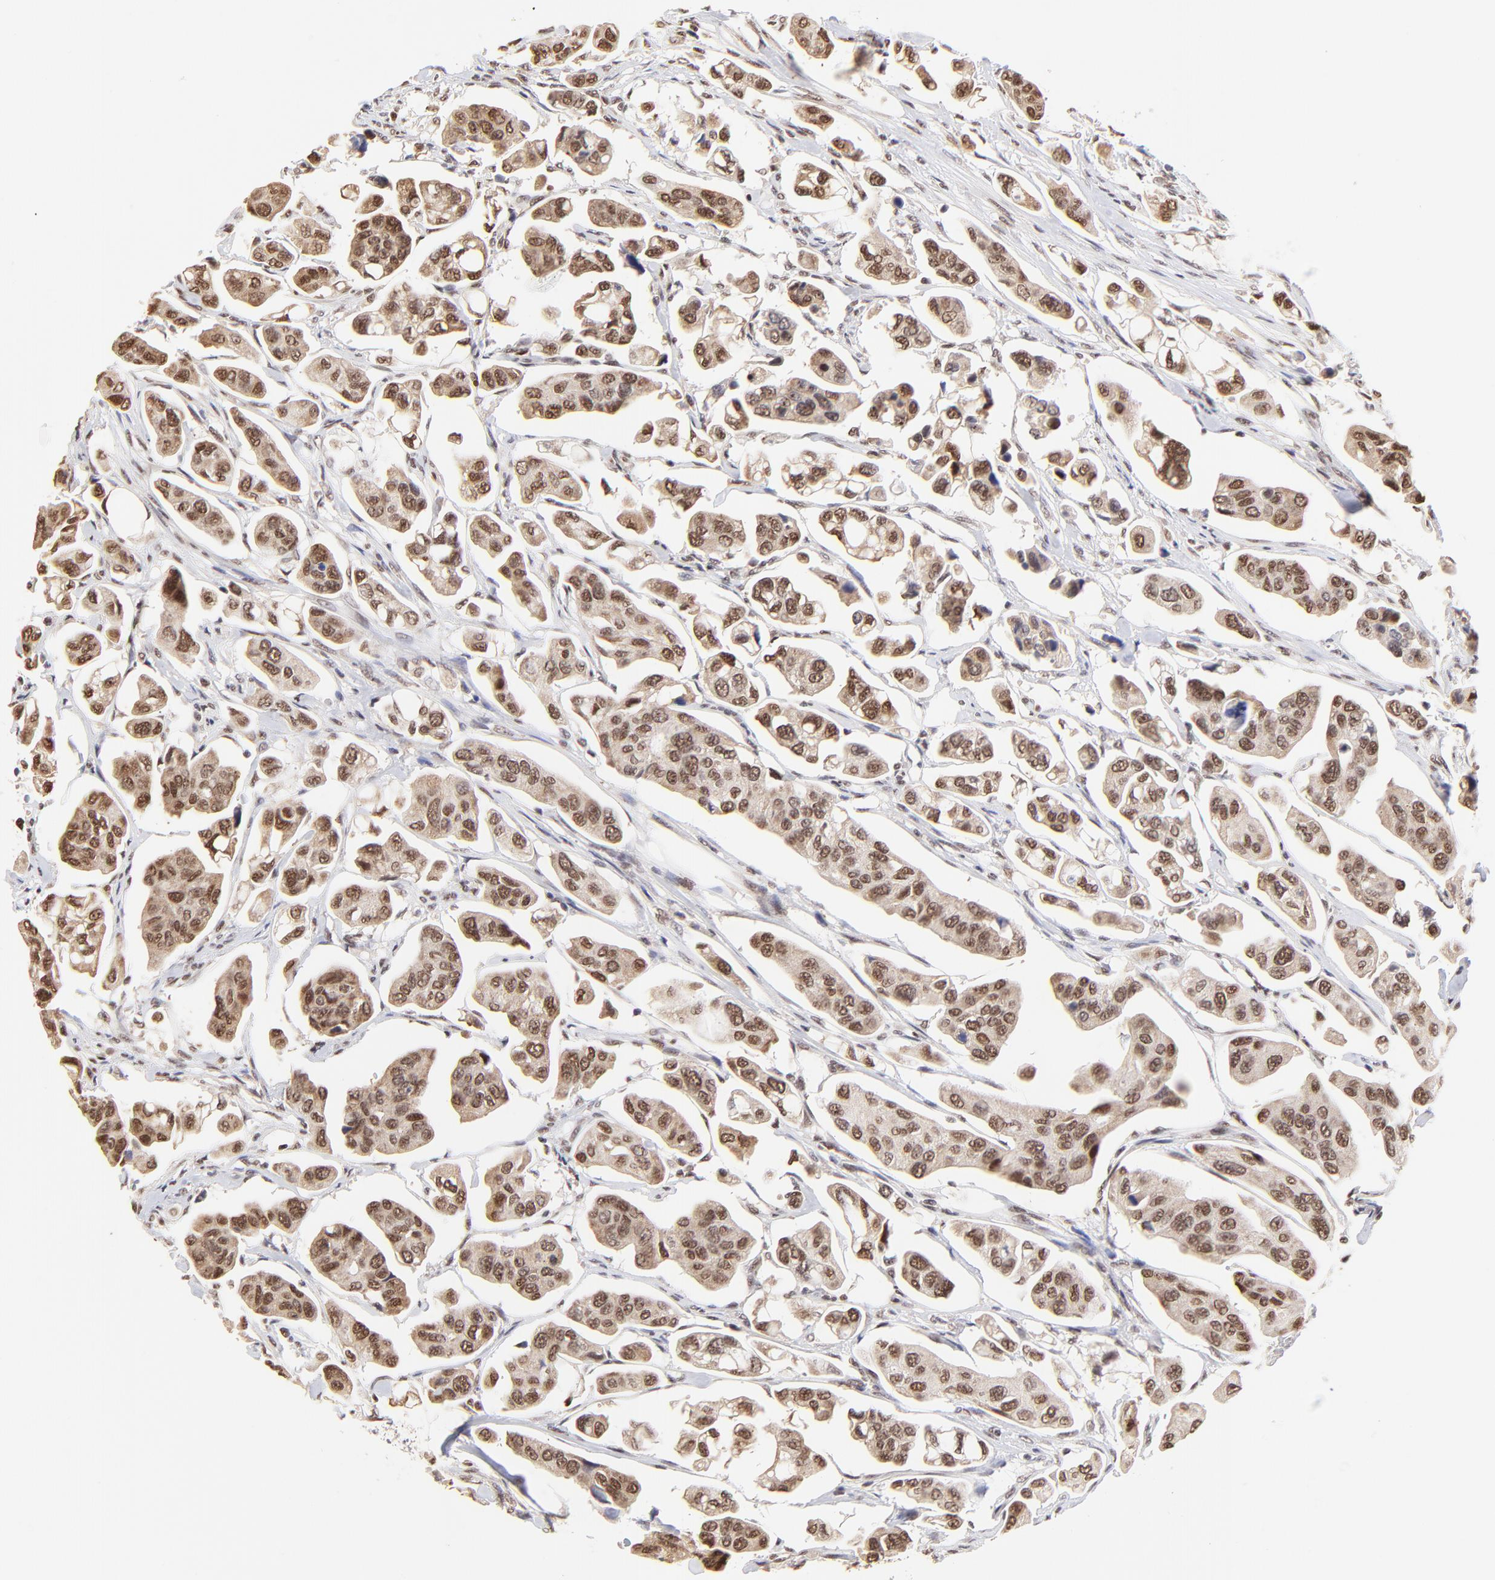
{"staining": {"intensity": "moderate", "quantity": ">75%", "location": "cytoplasmic/membranous,nuclear"}, "tissue": "urothelial cancer", "cell_type": "Tumor cells", "image_type": "cancer", "snomed": [{"axis": "morphology", "description": "Adenocarcinoma, NOS"}, {"axis": "topography", "description": "Urinary bladder"}], "caption": "Adenocarcinoma stained with a protein marker exhibits moderate staining in tumor cells.", "gene": "ZNF670", "patient": {"sex": "male", "age": 61}}